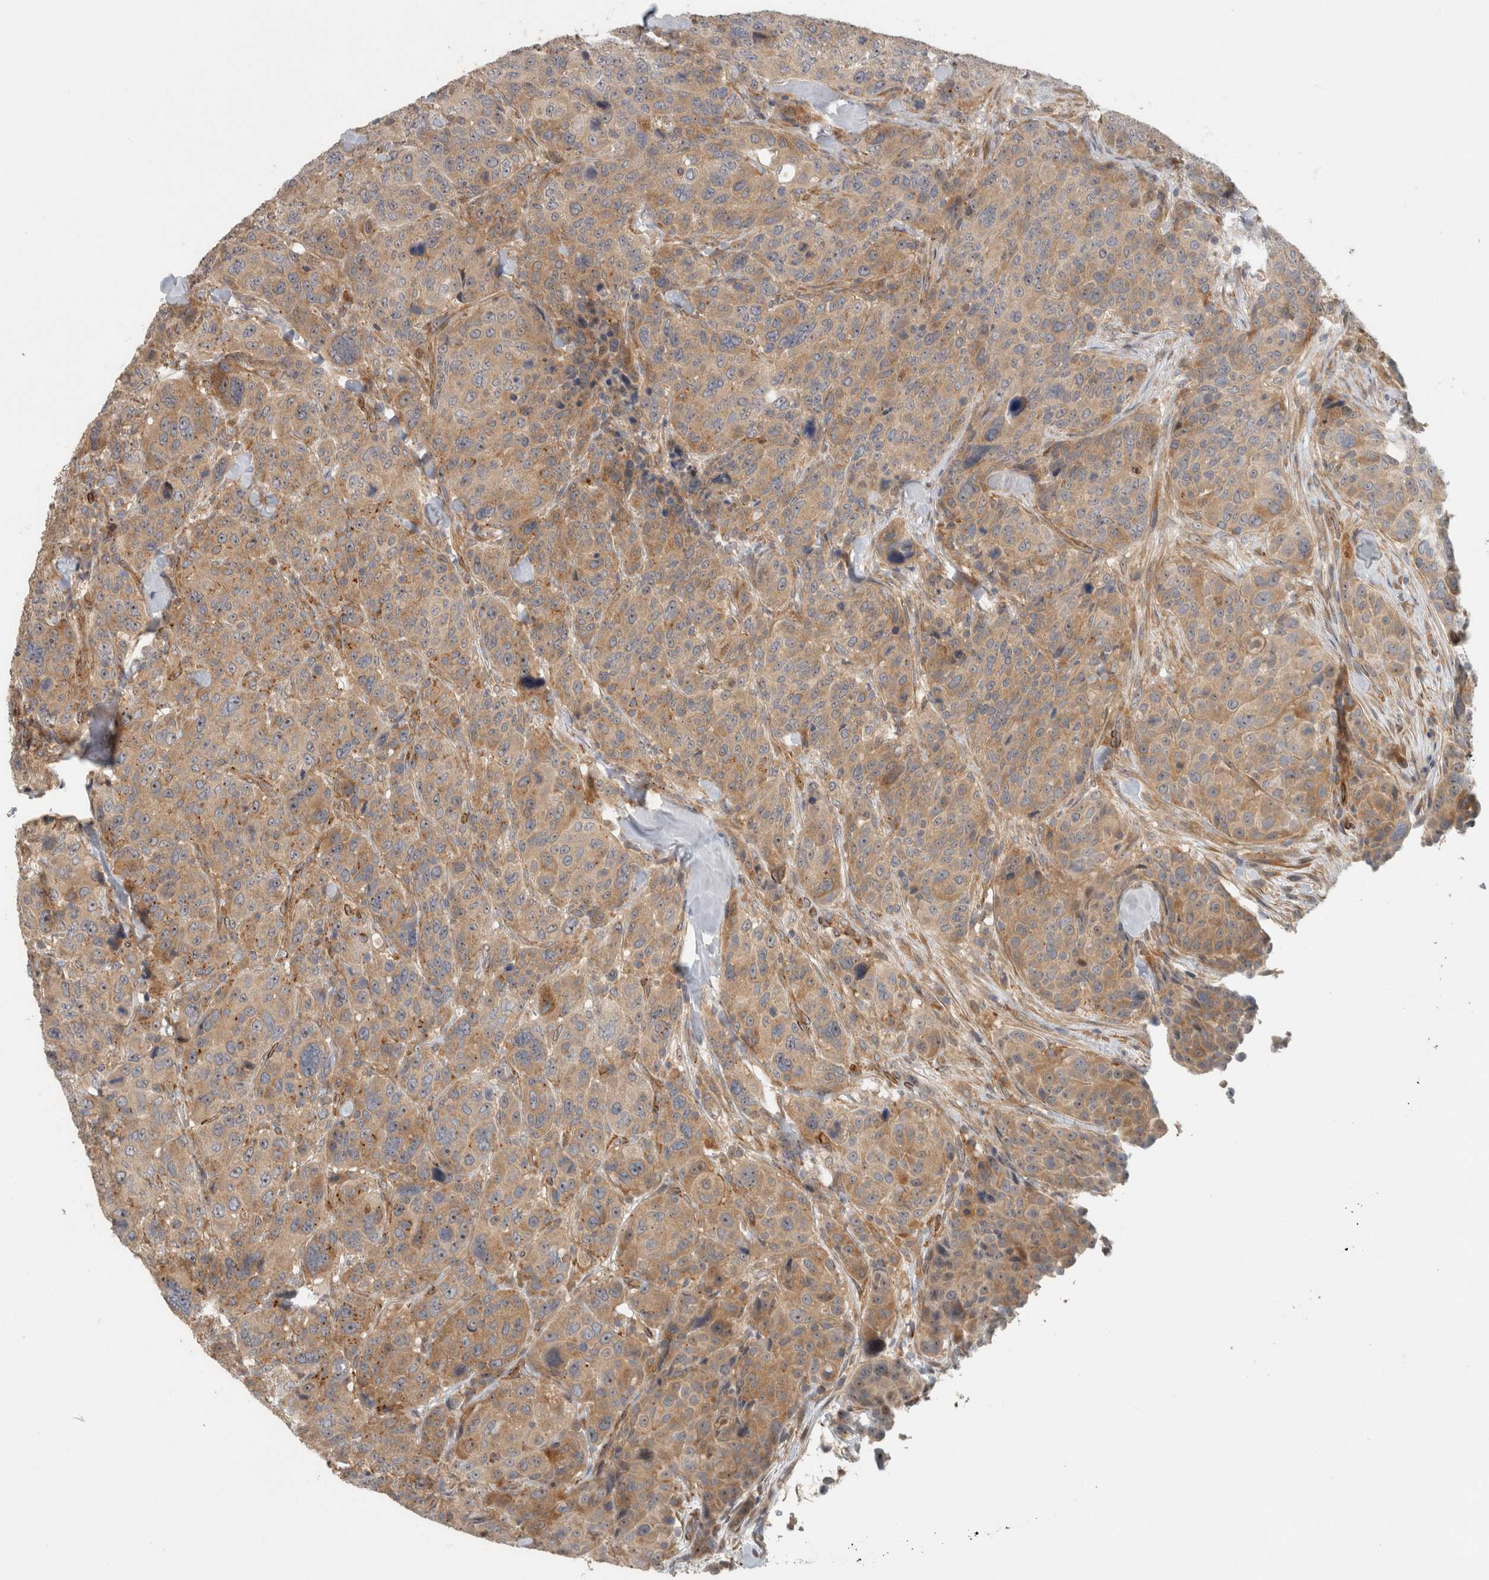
{"staining": {"intensity": "weak", "quantity": ">75%", "location": "cytoplasmic/membranous"}, "tissue": "breast cancer", "cell_type": "Tumor cells", "image_type": "cancer", "snomed": [{"axis": "morphology", "description": "Duct carcinoma"}, {"axis": "topography", "description": "Breast"}], "caption": "Breast cancer was stained to show a protein in brown. There is low levels of weak cytoplasmic/membranous staining in about >75% of tumor cells.", "gene": "SIPA1L2", "patient": {"sex": "female", "age": 37}}